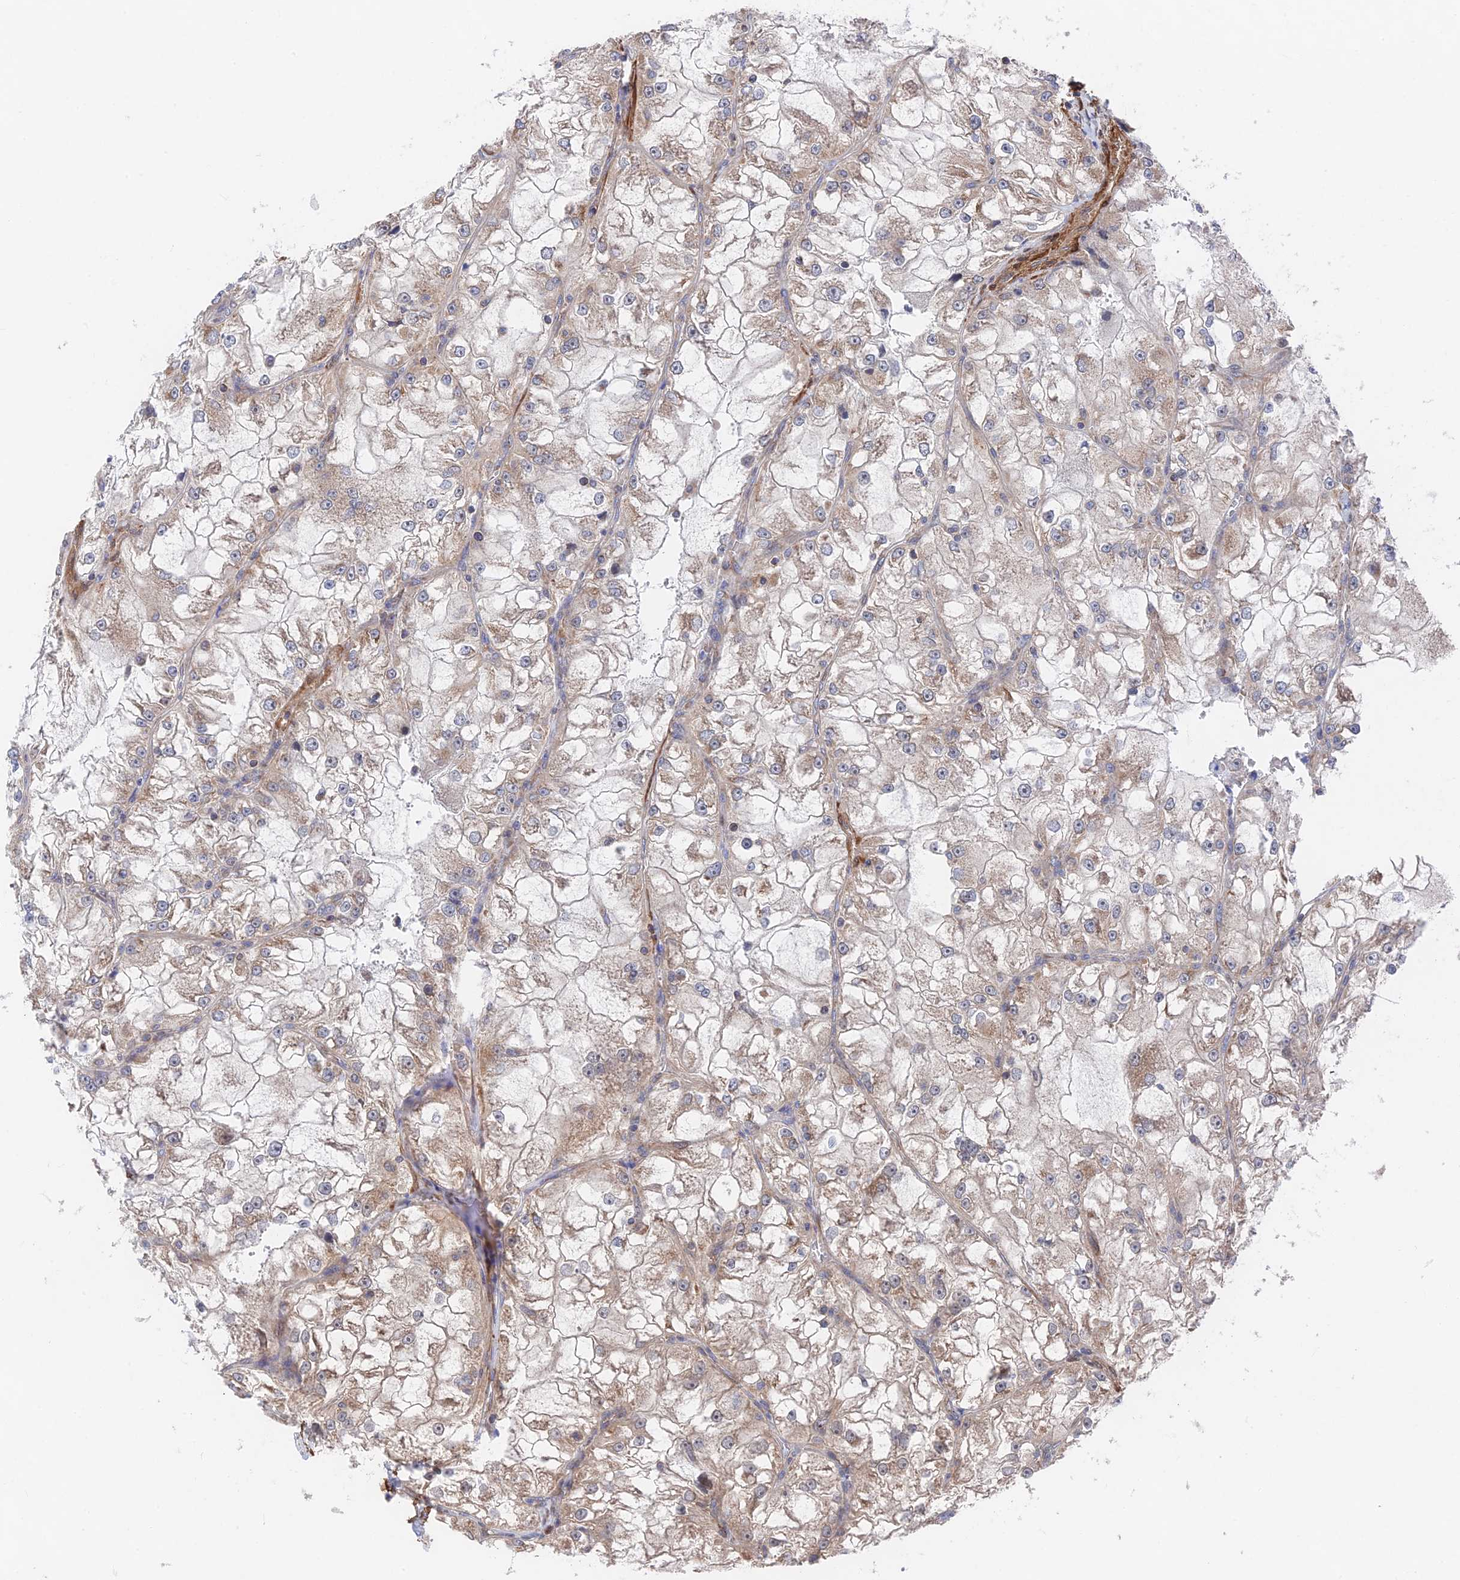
{"staining": {"intensity": "weak", "quantity": "25%-75%", "location": "cytoplasmic/membranous"}, "tissue": "renal cancer", "cell_type": "Tumor cells", "image_type": "cancer", "snomed": [{"axis": "morphology", "description": "Adenocarcinoma, NOS"}, {"axis": "topography", "description": "Kidney"}], "caption": "Immunohistochemical staining of renal cancer displays low levels of weak cytoplasmic/membranous positivity in approximately 25%-75% of tumor cells.", "gene": "ZNF320", "patient": {"sex": "female", "age": 72}}